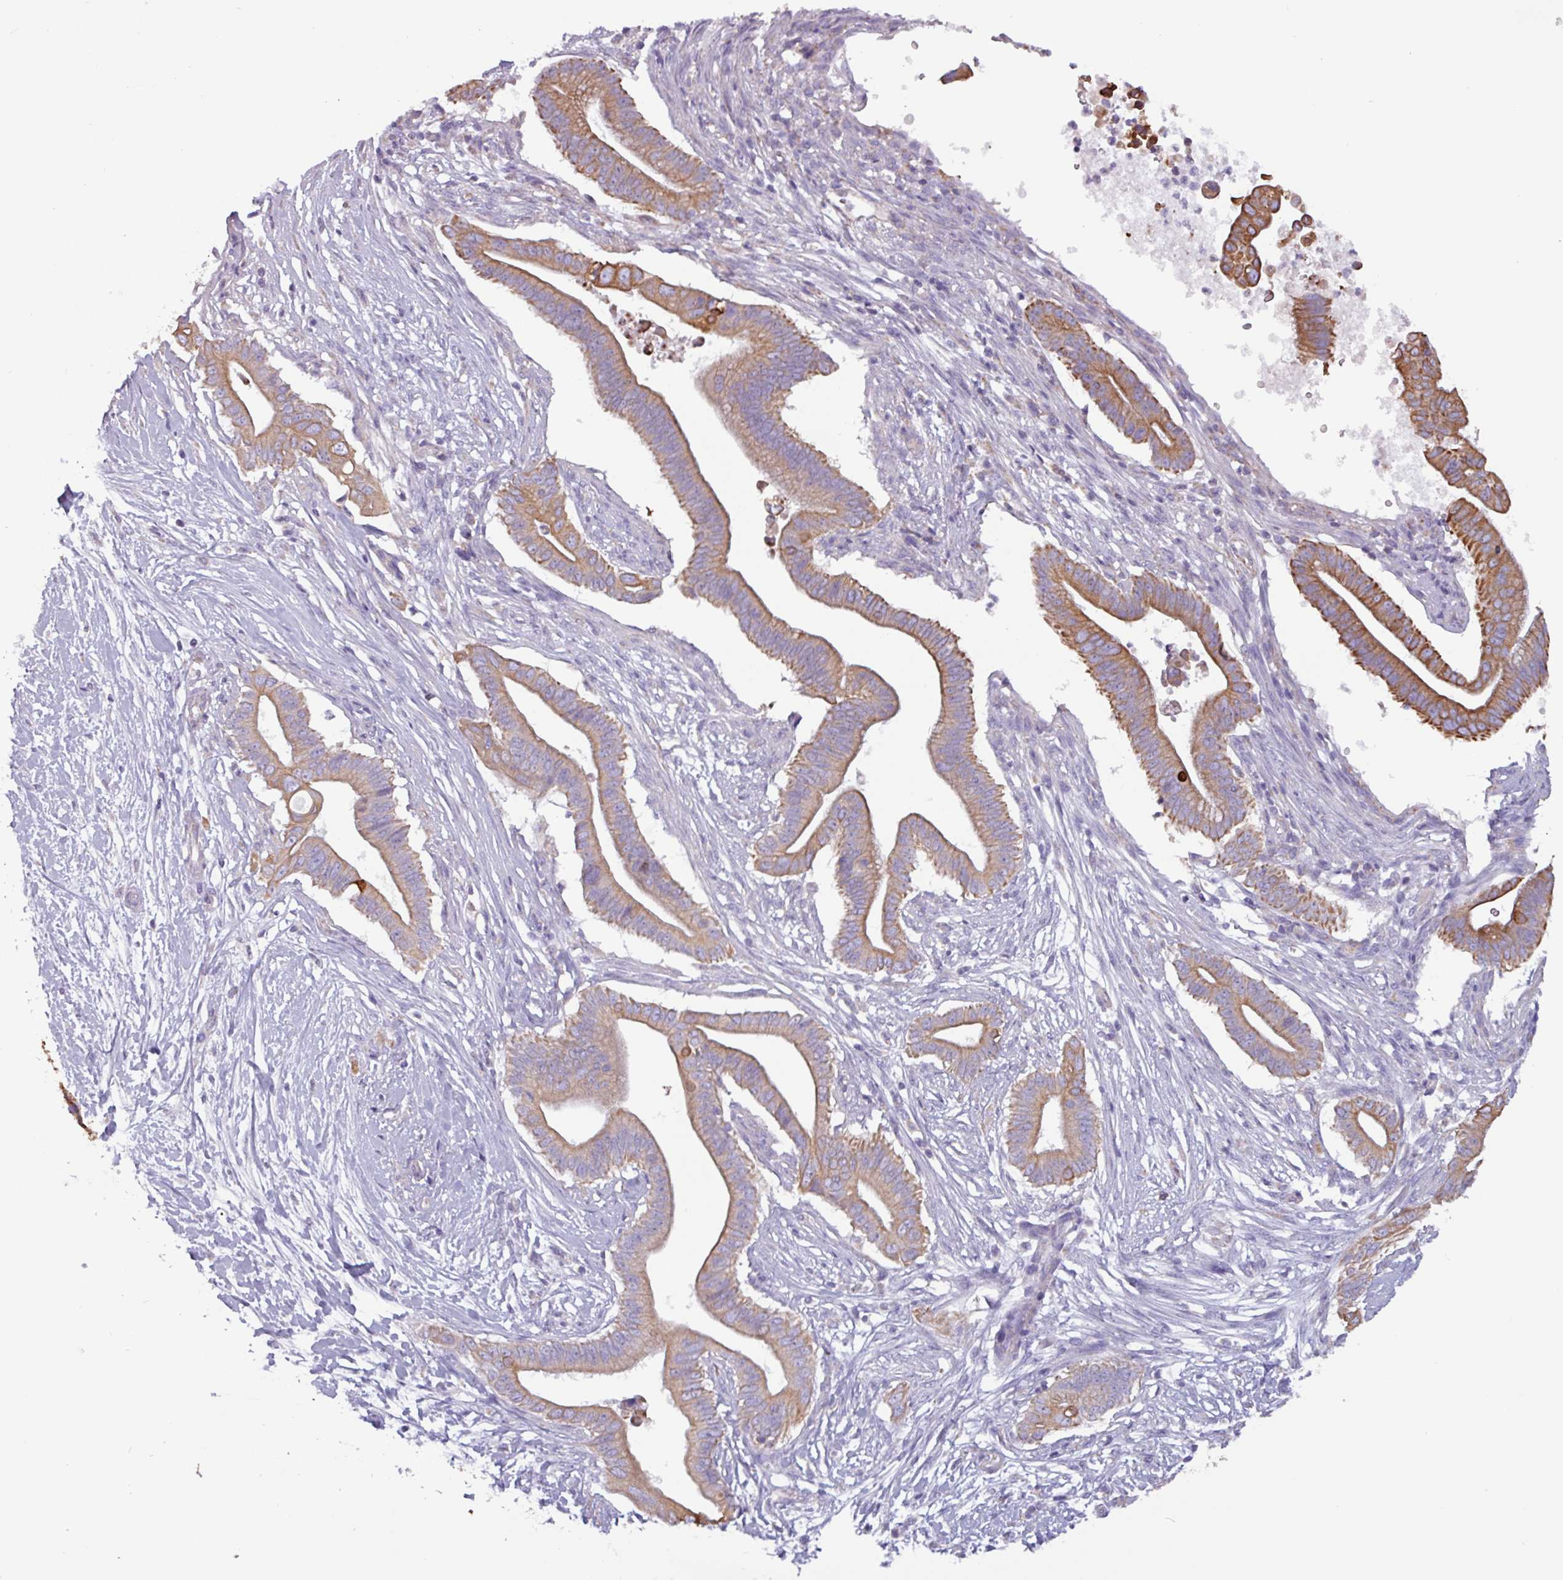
{"staining": {"intensity": "moderate", "quantity": ">75%", "location": "cytoplasmic/membranous"}, "tissue": "pancreatic cancer", "cell_type": "Tumor cells", "image_type": "cancer", "snomed": [{"axis": "morphology", "description": "Adenocarcinoma, NOS"}, {"axis": "topography", "description": "Pancreas"}], "caption": "Pancreatic adenocarcinoma stained with a protein marker demonstrates moderate staining in tumor cells.", "gene": "CAMK1", "patient": {"sex": "male", "age": 68}}